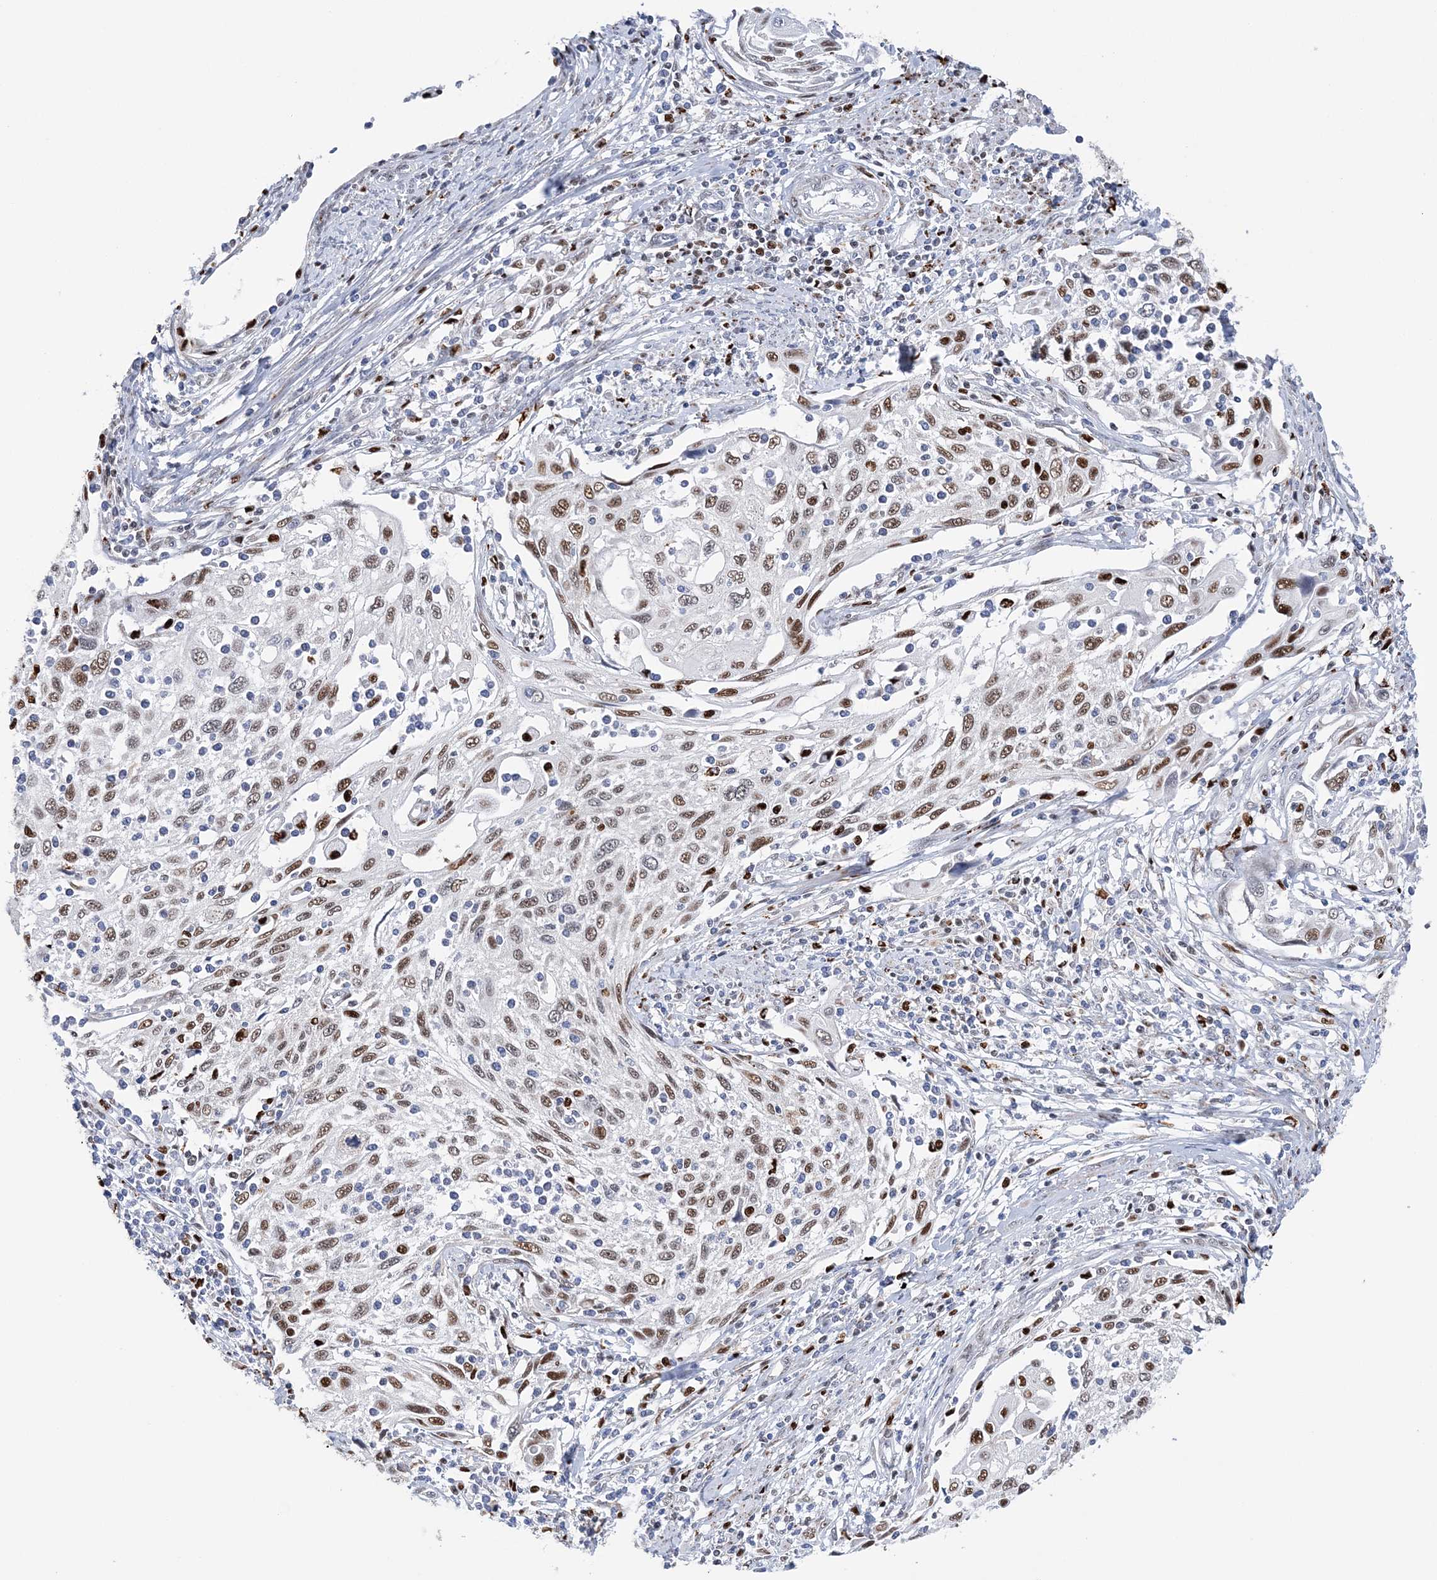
{"staining": {"intensity": "moderate", "quantity": ">75%", "location": "nuclear"}, "tissue": "cervical cancer", "cell_type": "Tumor cells", "image_type": "cancer", "snomed": [{"axis": "morphology", "description": "Squamous cell carcinoma, NOS"}, {"axis": "topography", "description": "Cervix"}], "caption": "Immunohistochemical staining of cervical cancer (squamous cell carcinoma) displays moderate nuclear protein positivity in approximately >75% of tumor cells.", "gene": "NIT2", "patient": {"sex": "female", "age": 70}}